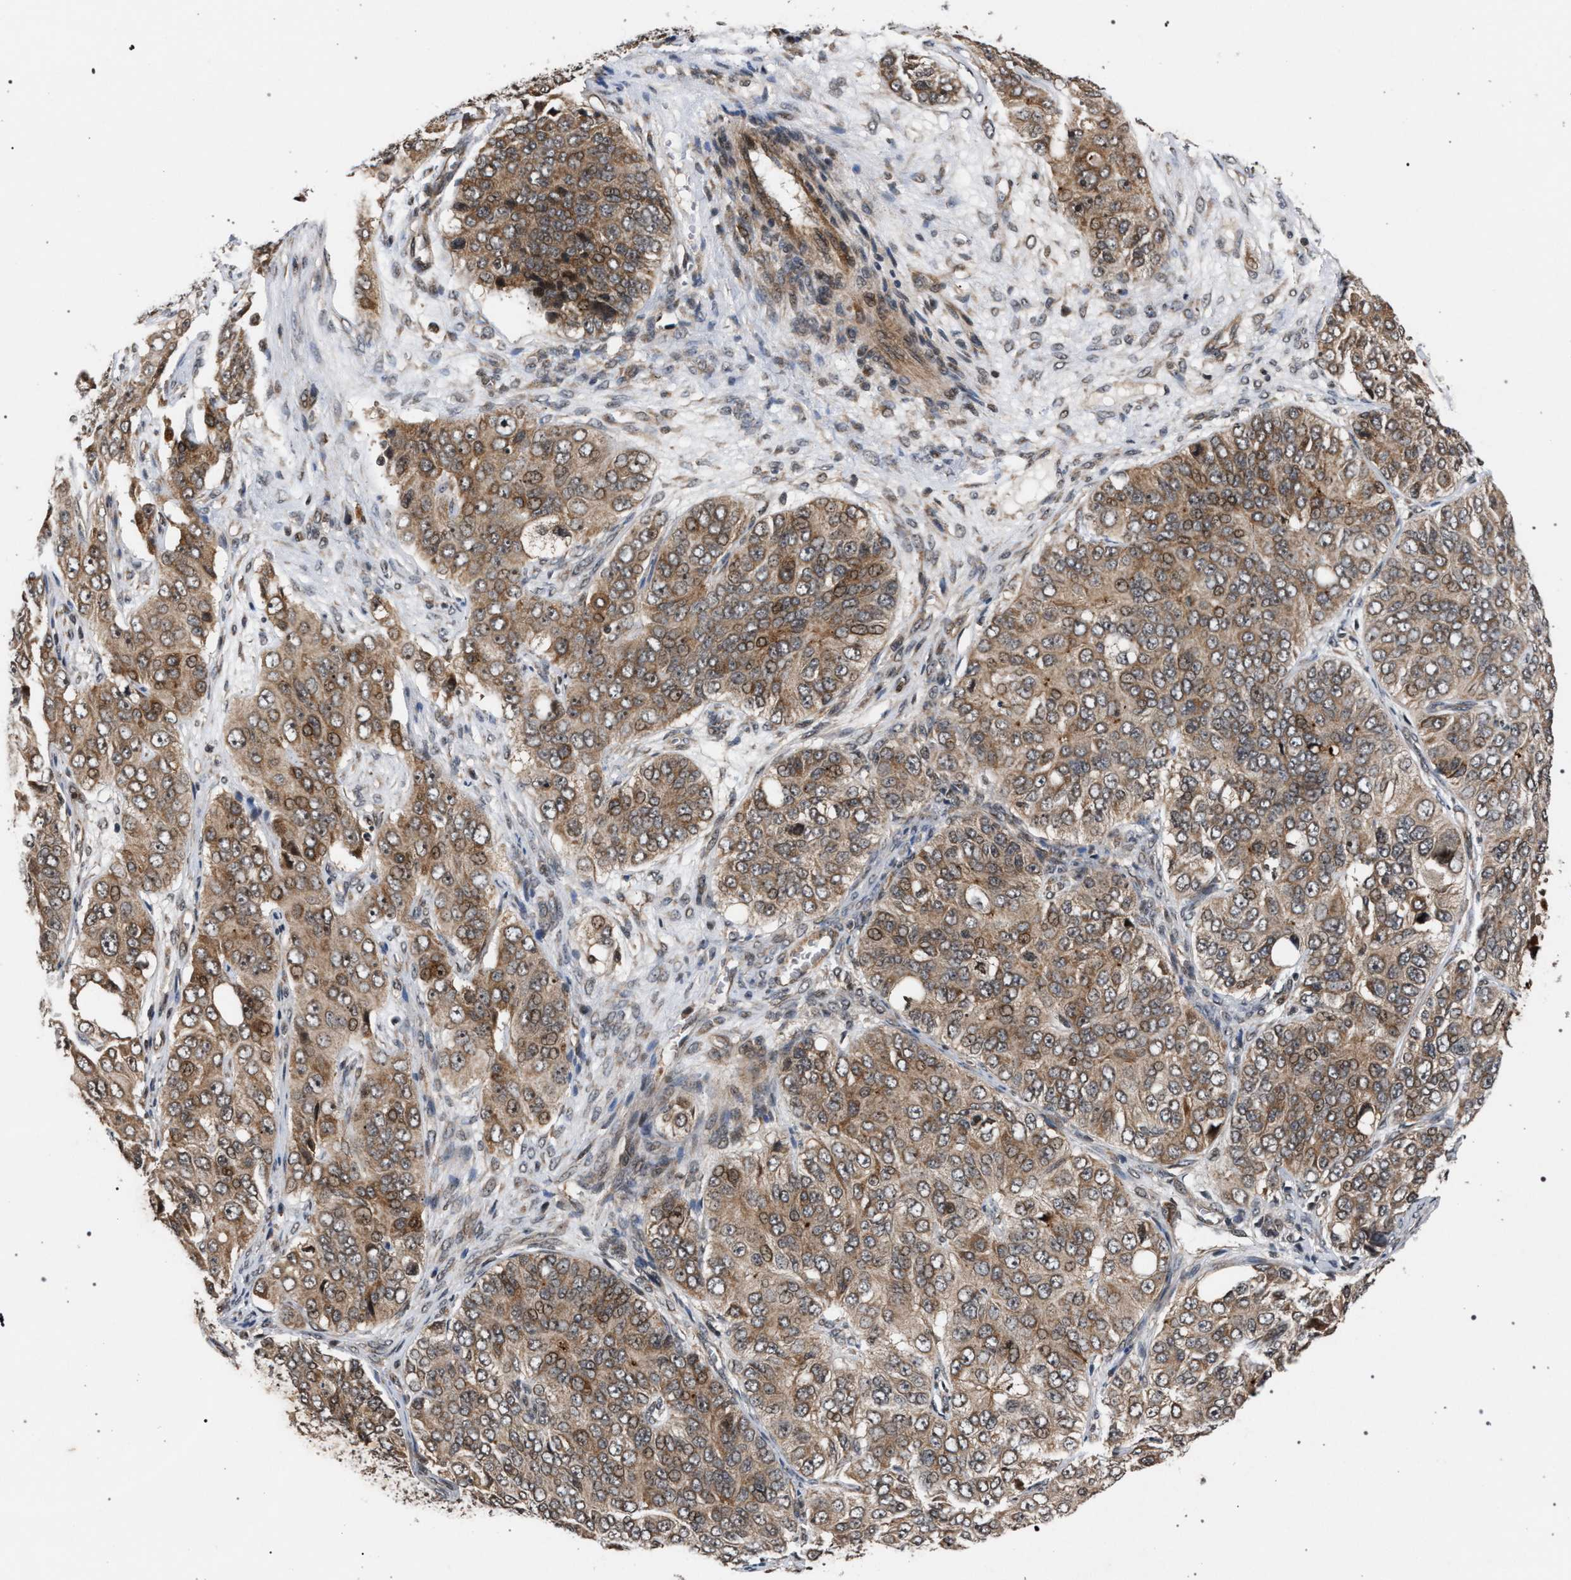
{"staining": {"intensity": "moderate", "quantity": ">75%", "location": "cytoplasmic/membranous"}, "tissue": "ovarian cancer", "cell_type": "Tumor cells", "image_type": "cancer", "snomed": [{"axis": "morphology", "description": "Carcinoma, endometroid"}, {"axis": "topography", "description": "Ovary"}], "caption": "Moderate cytoplasmic/membranous positivity is seen in approximately >75% of tumor cells in ovarian cancer. (Brightfield microscopy of DAB IHC at high magnification).", "gene": "IRAK4", "patient": {"sex": "female", "age": 51}}